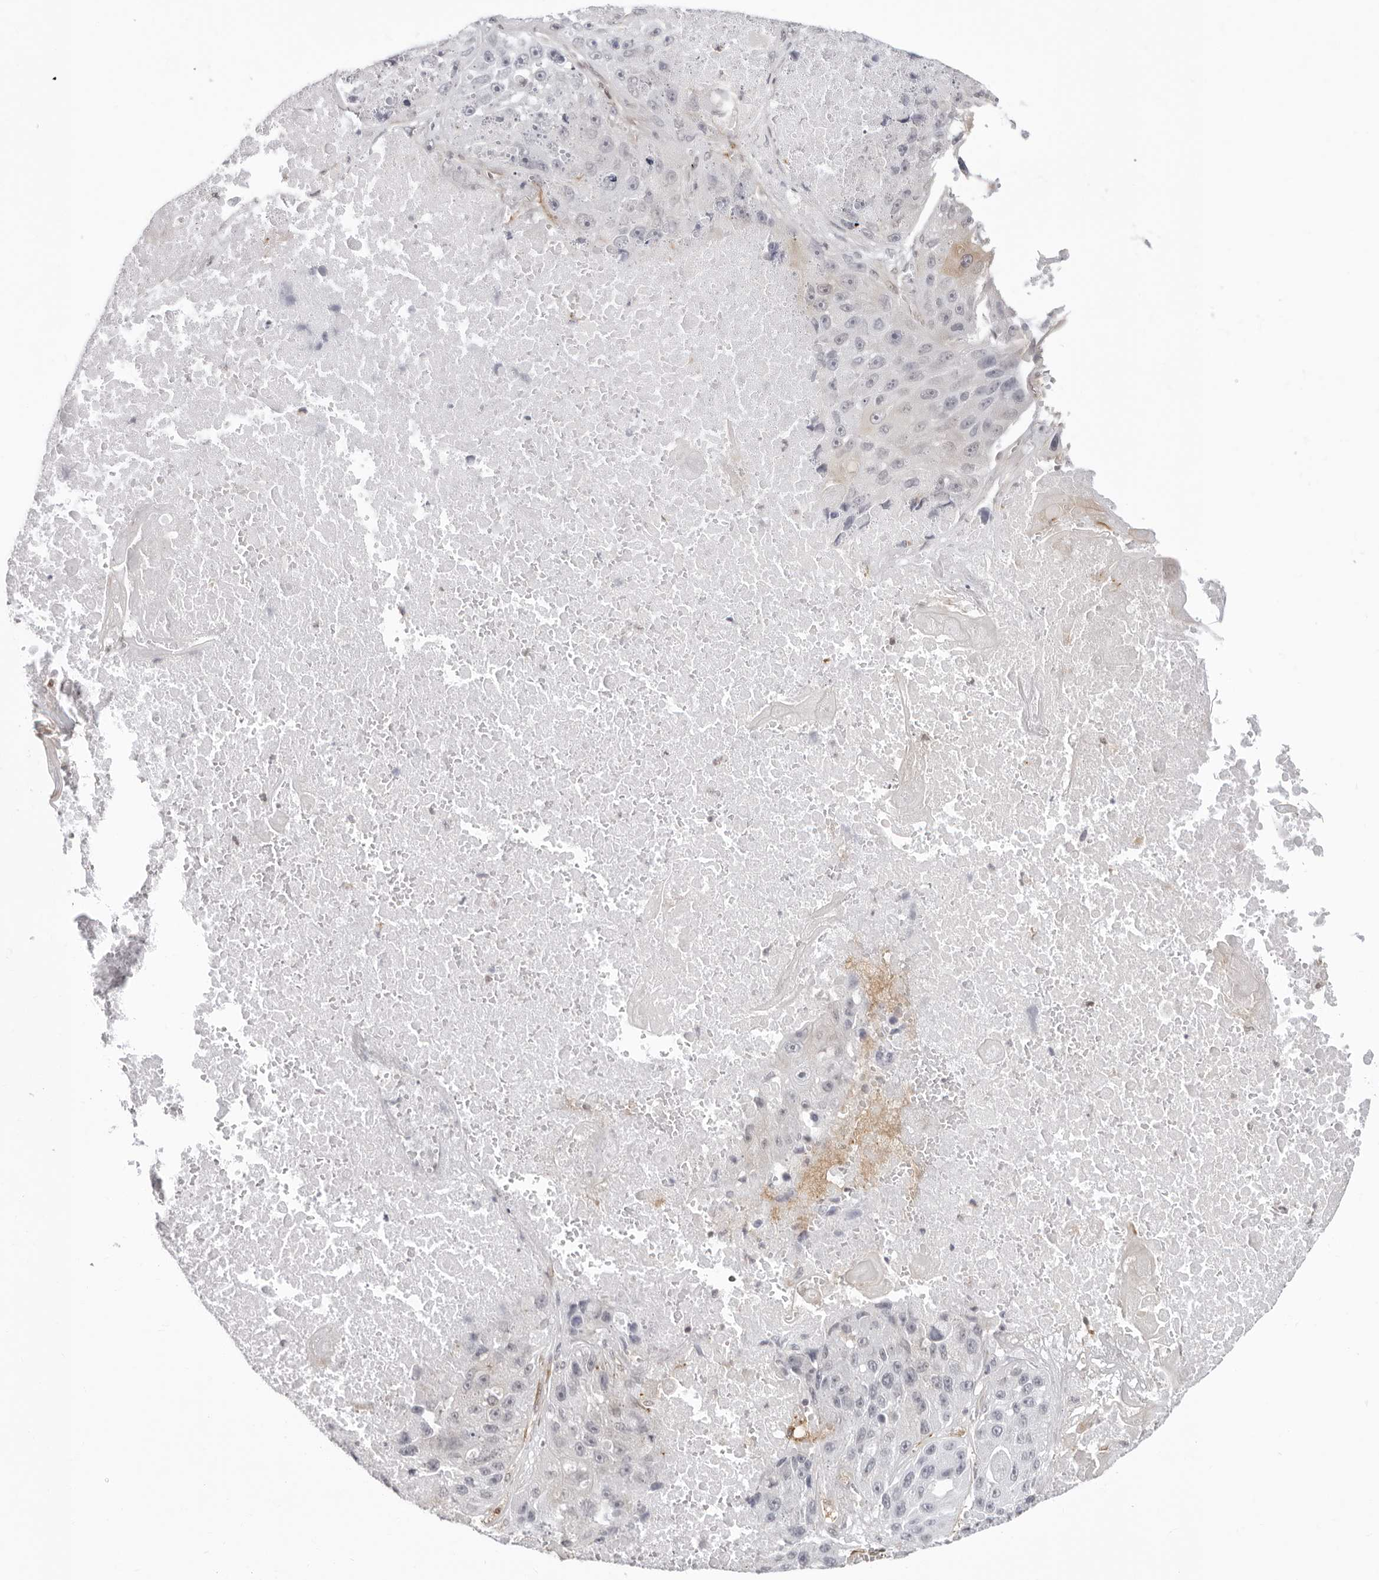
{"staining": {"intensity": "negative", "quantity": "none", "location": "none"}, "tissue": "lung cancer", "cell_type": "Tumor cells", "image_type": "cancer", "snomed": [{"axis": "morphology", "description": "Squamous cell carcinoma, NOS"}, {"axis": "topography", "description": "Lung"}], "caption": "This is an IHC photomicrograph of squamous cell carcinoma (lung). There is no positivity in tumor cells.", "gene": "UNK", "patient": {"sex": "male", "age": 61}}